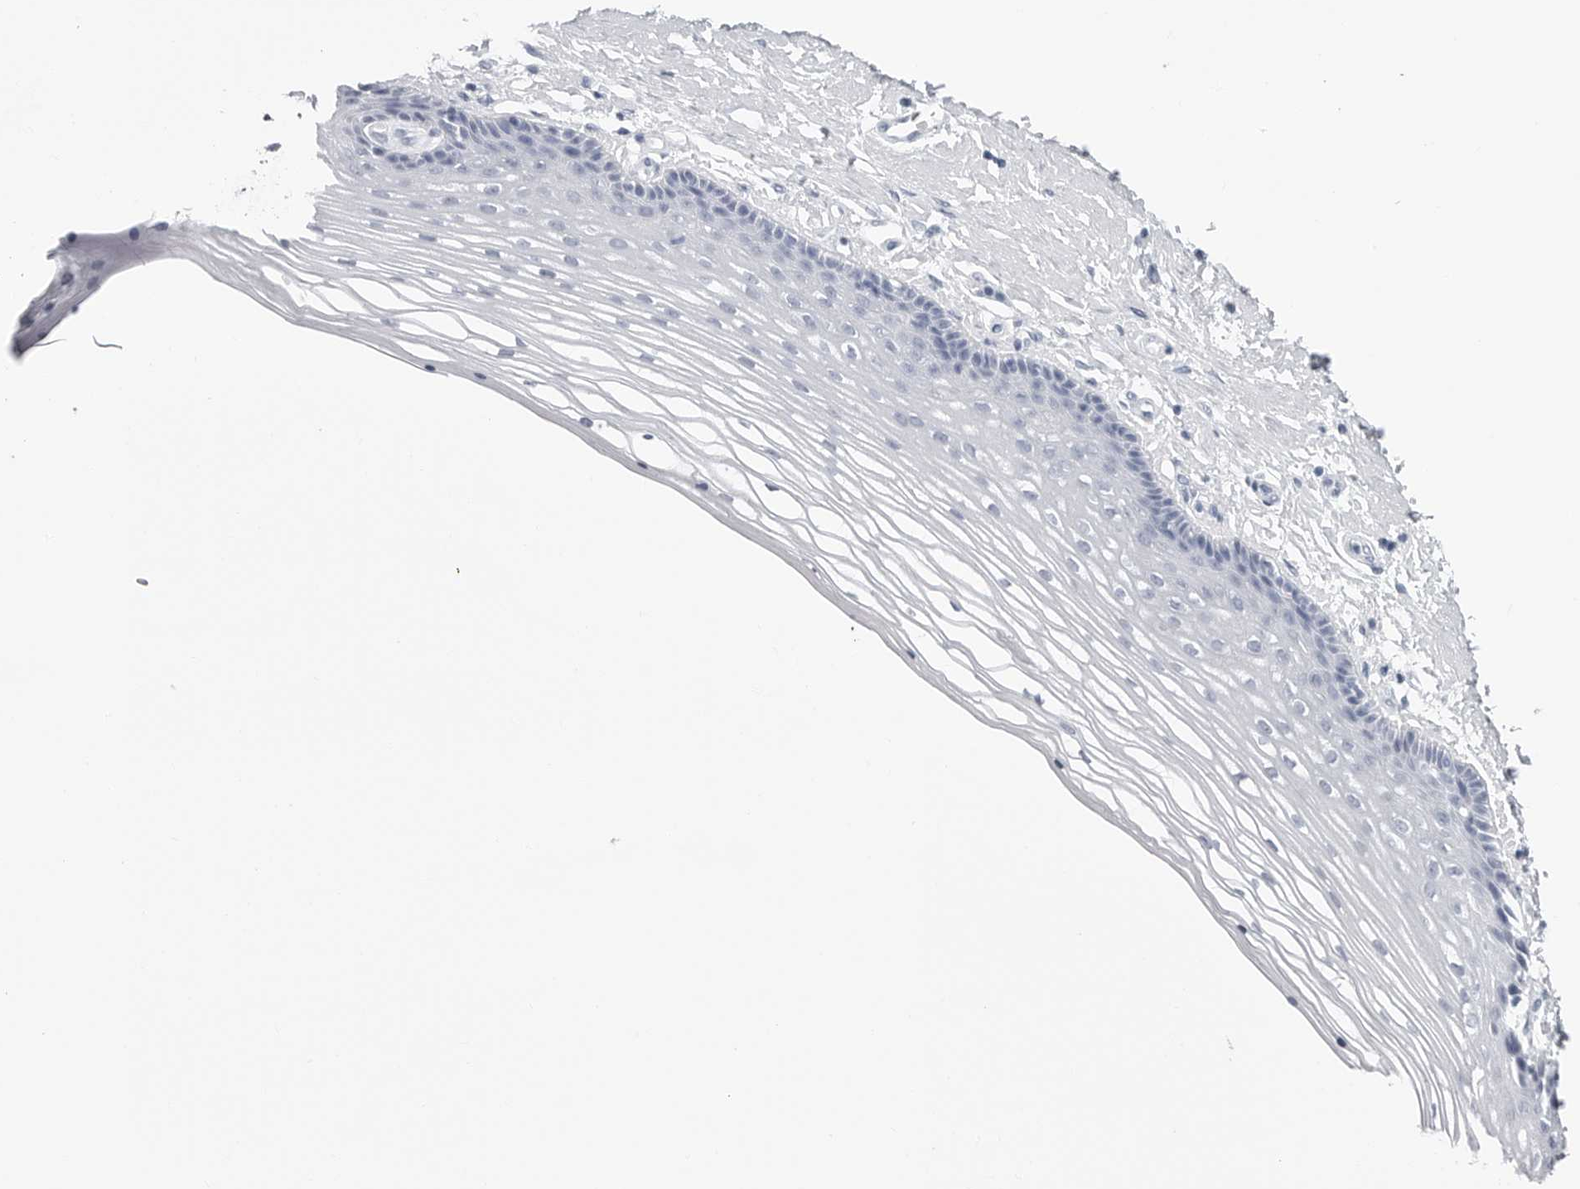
{"staining": {"intensity": "negative", "quantity": "none", "location": "none"}, "tissue": "vagina", "cell_type": "Squamous epithelial cells", "image_type": "normal", "snomed": [{"axis": "morphology", "description": "Normal tissue, NOS"}, {"axis": "topography", "description": "Vagina"}], "caption": "A high-resolution image shows immunohistochemistry (IHC) staining of normal vagina, which shows no significant positivity in squamous epithelial cells.", "gene": "CSH1", "patient": {"sex": "female", "age": 46}}